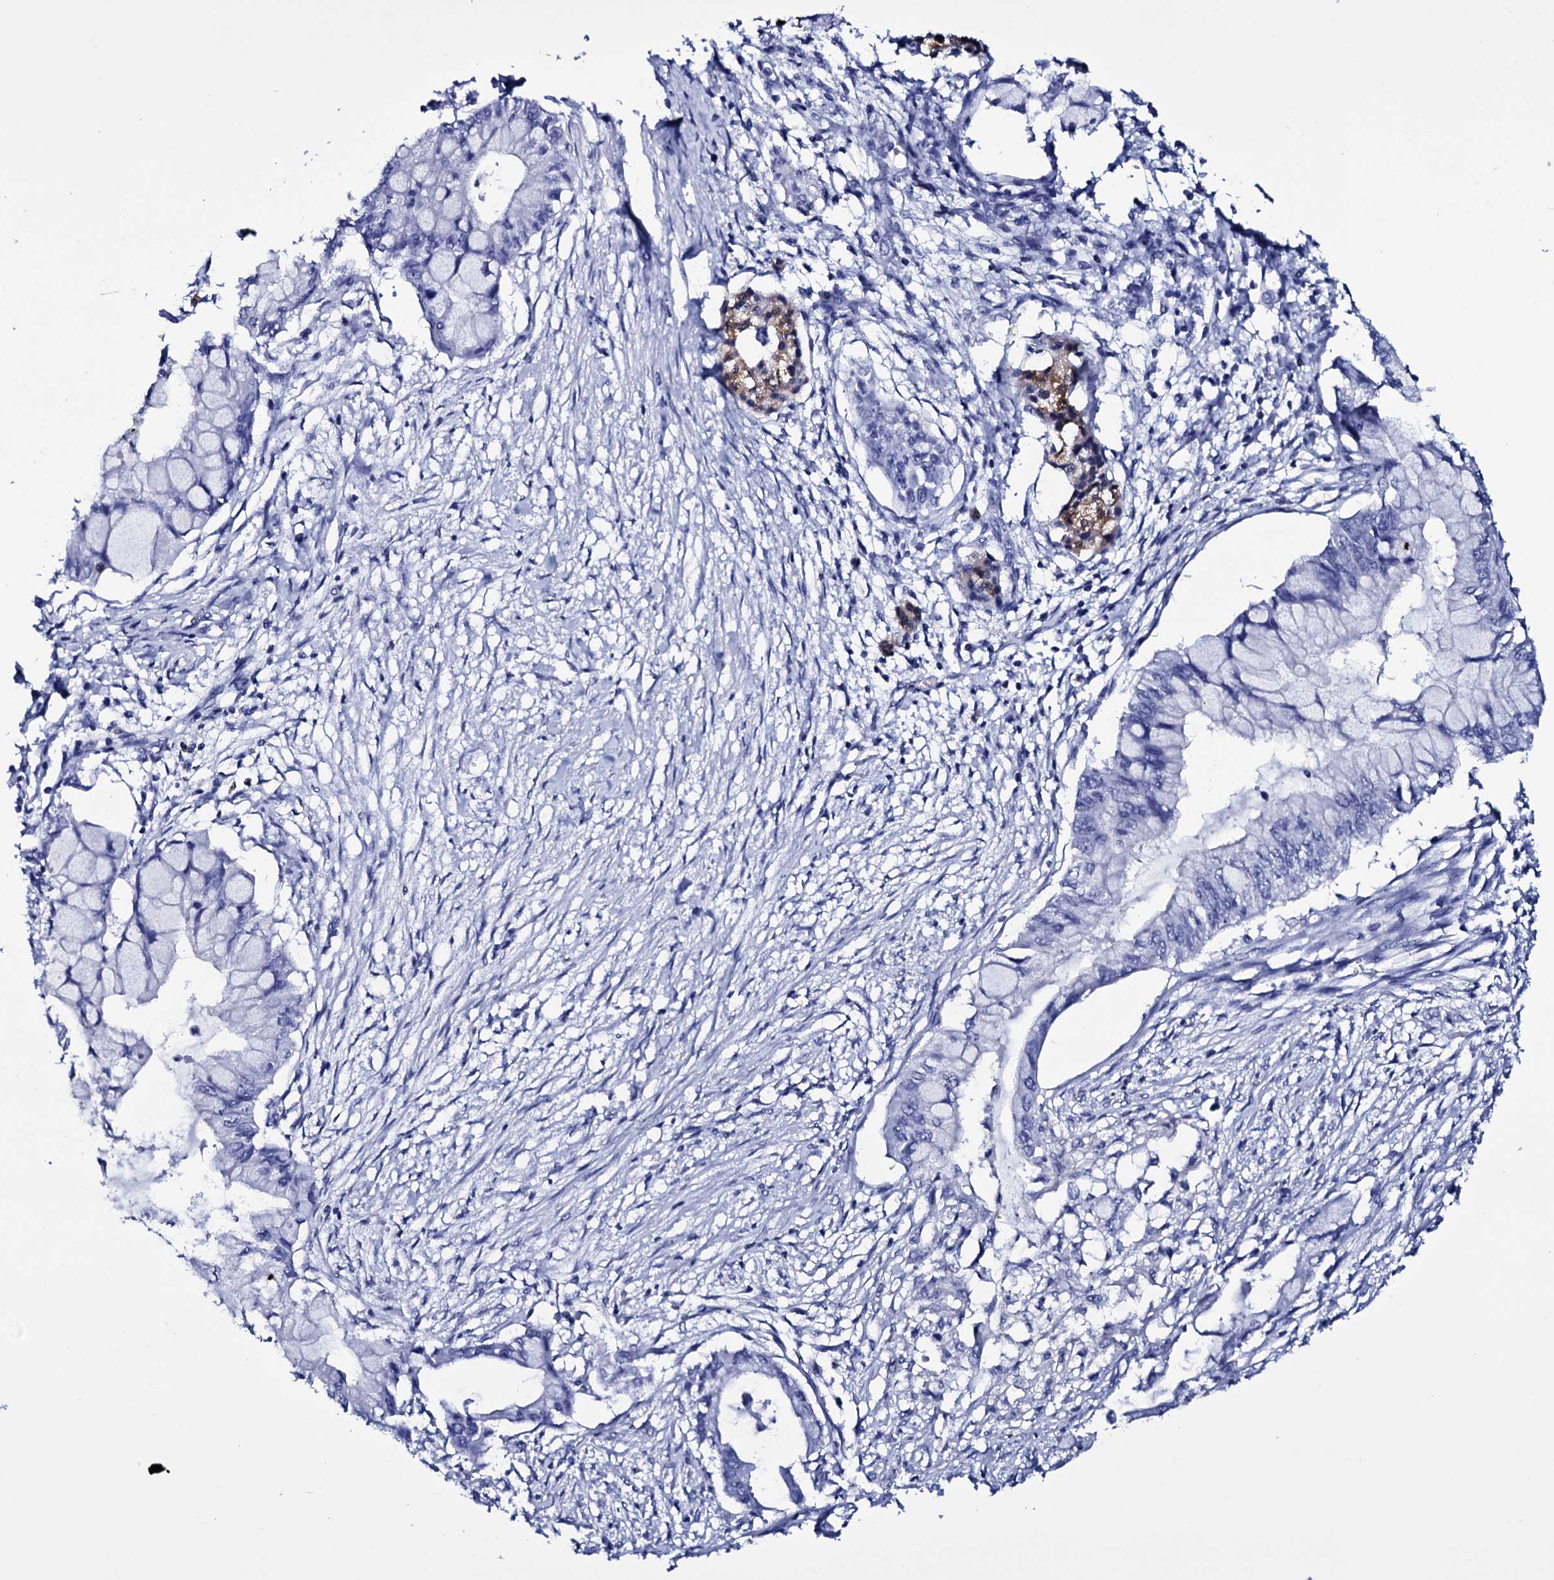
{"staining": {"intensity": "negative", "quantity": "none", "location": "none"}, "tissue": "pancreatic cancer", "cell_type": "Tumor cells", "image_type": "cancer", "snomed": [{"axis": "morphology", "description": "Adenocarcinoma, NOS"}, {"axis": "topography", "description": "Pancreas"}], "caption": "Immunohistochemical staining of adenocarcinoma (pancreatic) reveals no significant positivity in tumor cells.", "gene": "ITPRID2", "patient": {"sex": "male", "age": 48}}